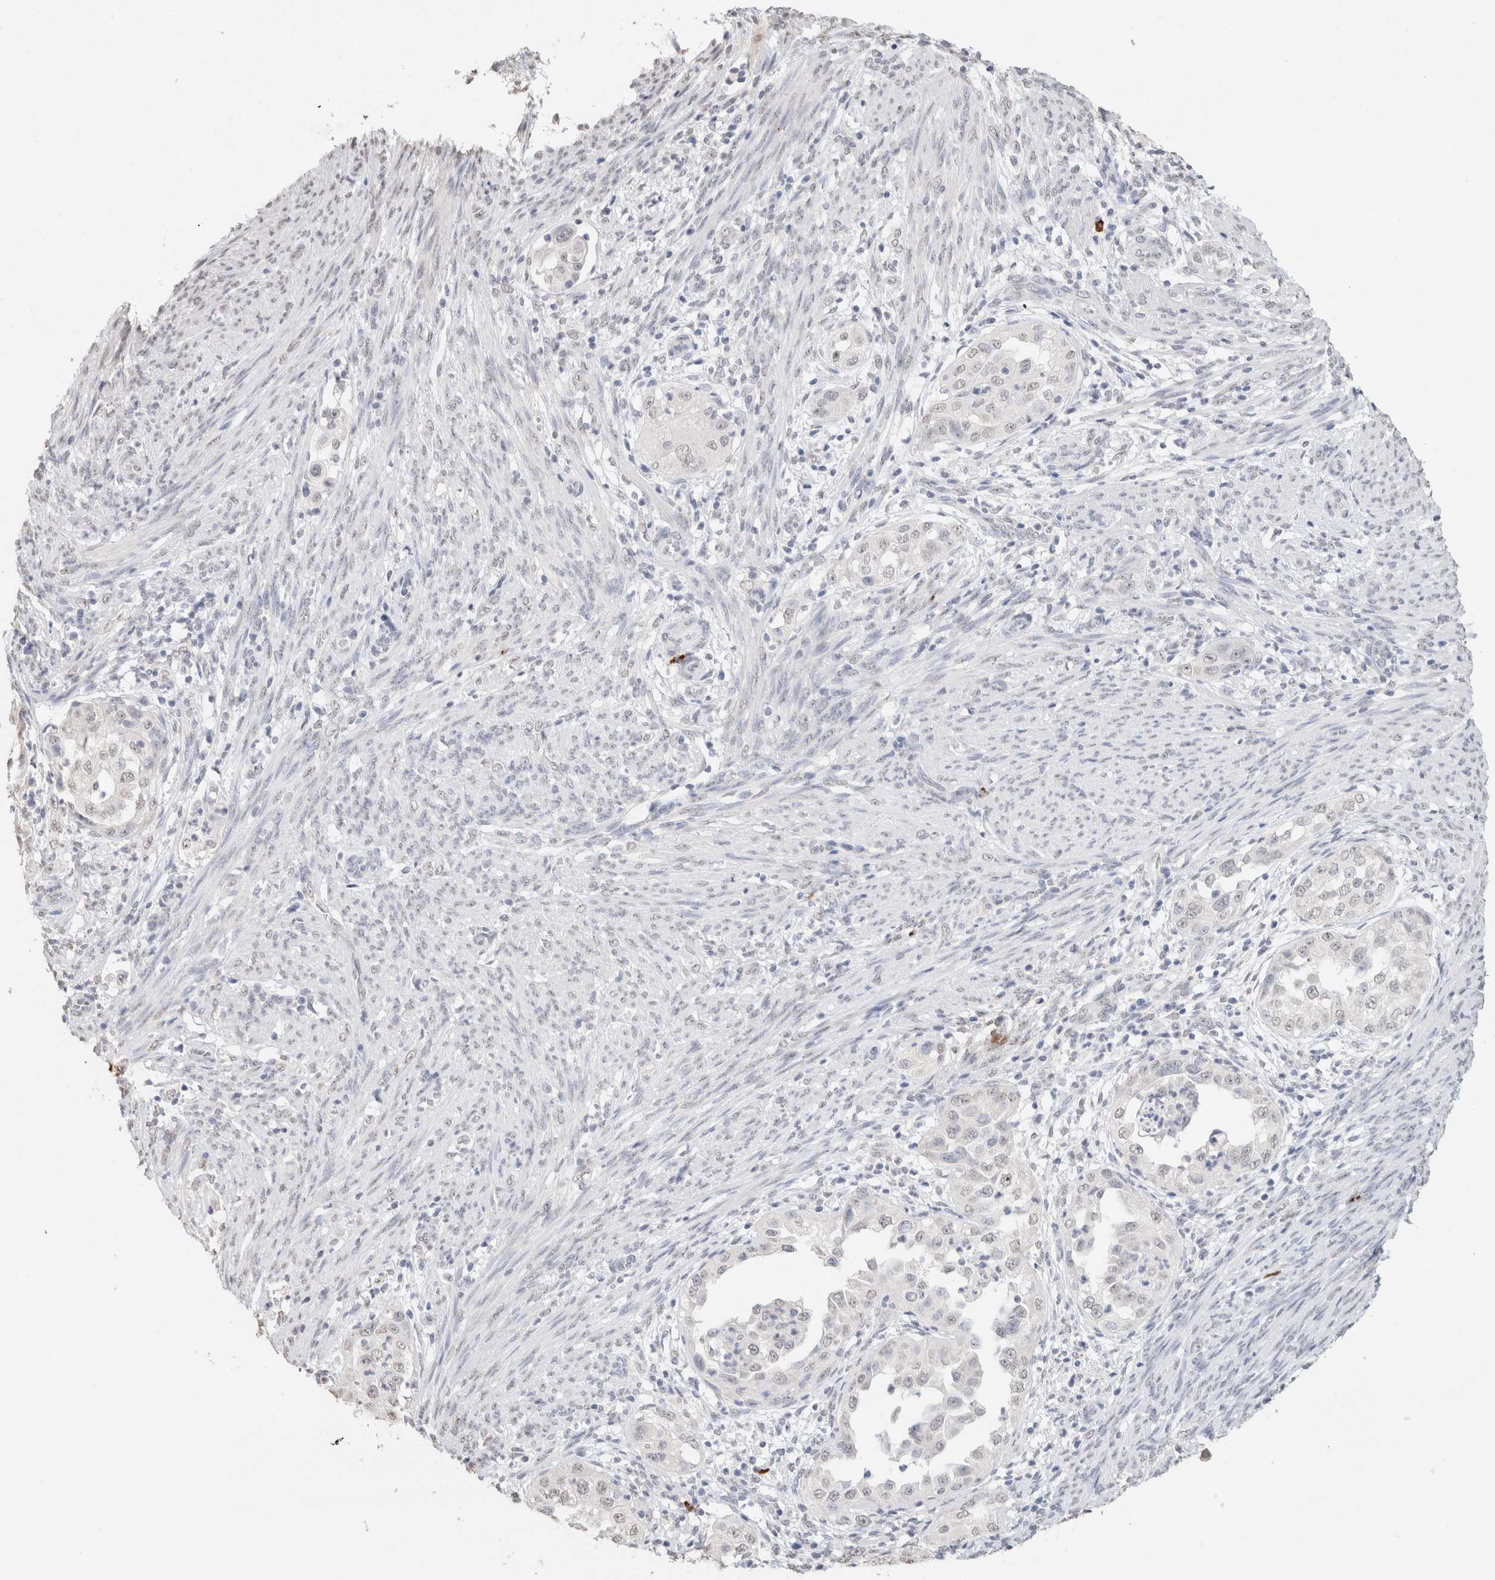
{"staining": {"intensity": "negative", "quantity": "none", "location": "none"}, "tissue": "endometrial cancer", "cell_type": "Tumor cells", "image_type": "cancer", "snomed": [{"axis": "morphology", "description": "Adenocarcinoma, NOS"}, {"axis": "topography", "description": "Endometrium"}], "caption": "The image shows no staining of tumor cells in adenocarcinoma (endometrial).", "gene": "CD80", "patient": {"sex": "female", "age": 85}}